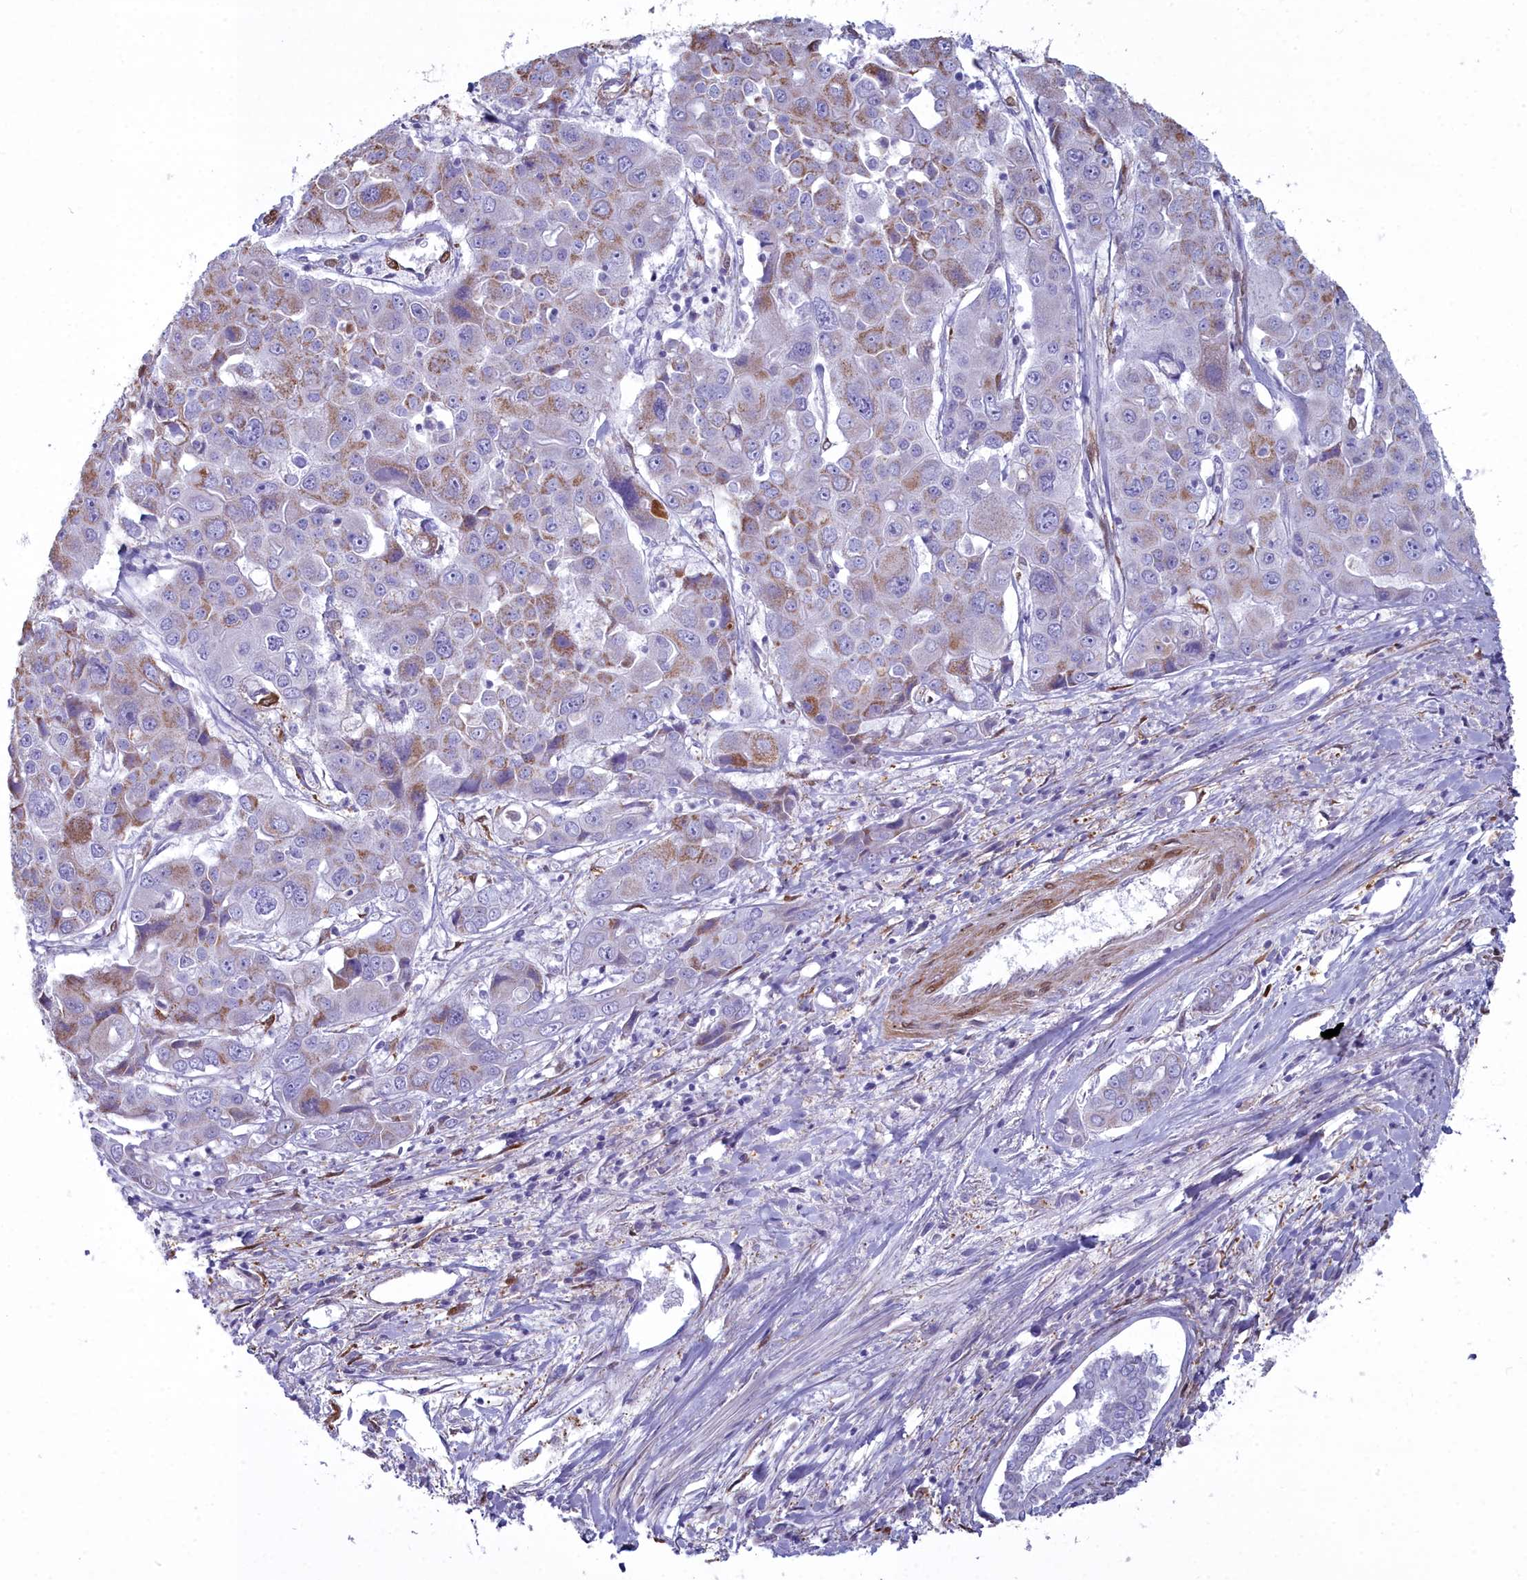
{"staining": {"intensity": "moderate", "quantity": "<25%", "location": "cytoplasmic/membranous"}, "tissue": "liver cancer", "cell_type": "Tumor cells", "image_type": "cancer", "snomed": [{"axis": "morphology", "description": "Cholangiocarcinoma"}, {"axis": "topography", "description": "Liver"}], "caption": "The immunohistochemical stain labels moderate cytoplasmic/membranous staining in tumor cells of cholangiocarcinoma (liver) tissue.", "gene": "PPP1R14A", "patient": {"sex": "male", "age": 67}}